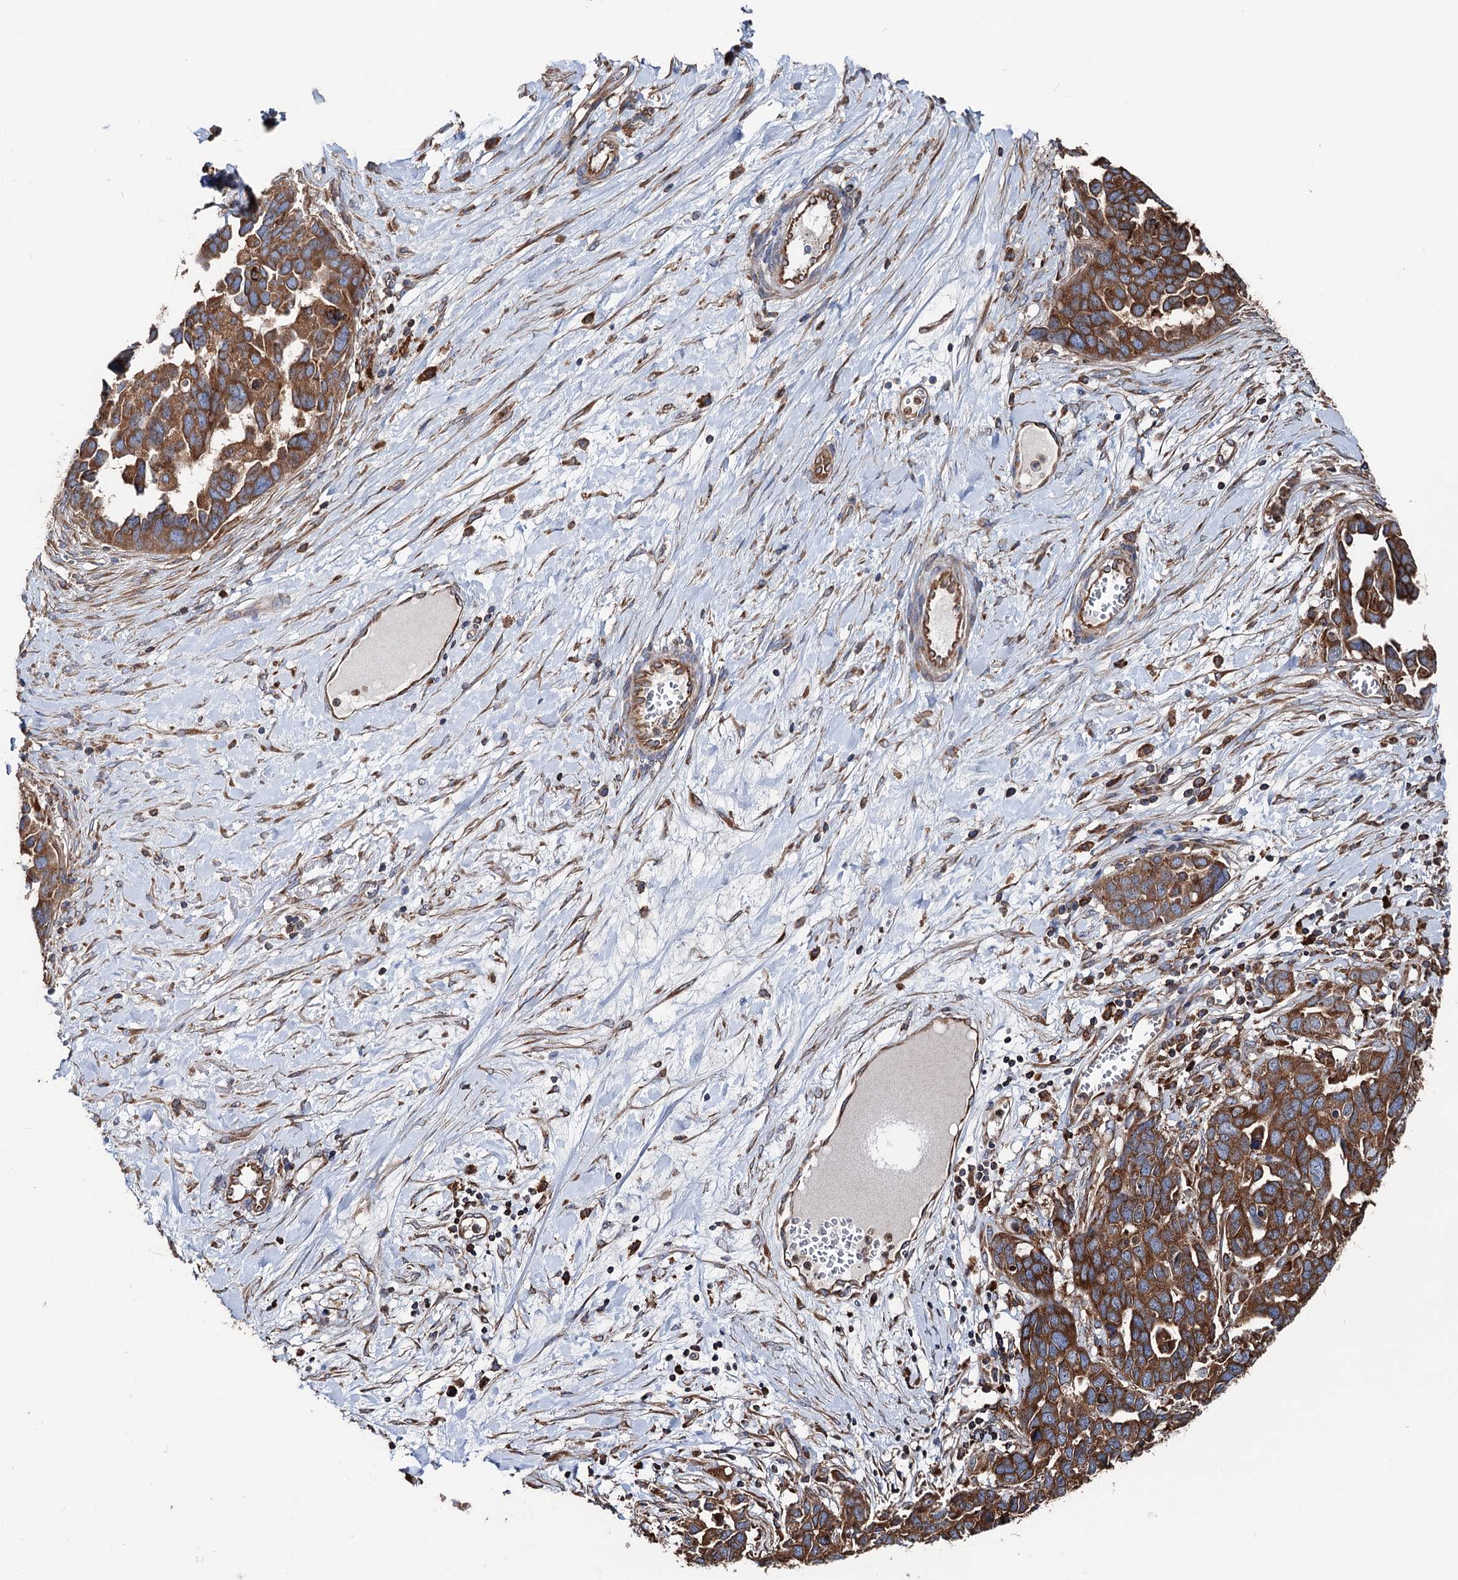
{"staining": {"intensity": "moderate", "quantity": ">75%", "location": "cytoplasmic/membranous"}, "tissue": "ovarian cancer", "cell_type": "Tumor cells", "image_type": "cancer", "snomed": [{"axis": "morphology", "description": "Cystadenocarcinoma, serous, NOS"}, {"axis": "topography", "description": "Ovary"}], "caption": "Brown immunohistochemical staining in ovarian serous cystadenocarcinoma reveals moderate cytoplasmic/membranous staining in approximately >75% of tumor cells. Nuclei are stained in blue.", "gene": "ERP29", "patient": {"sex": "female", "age": 54}}